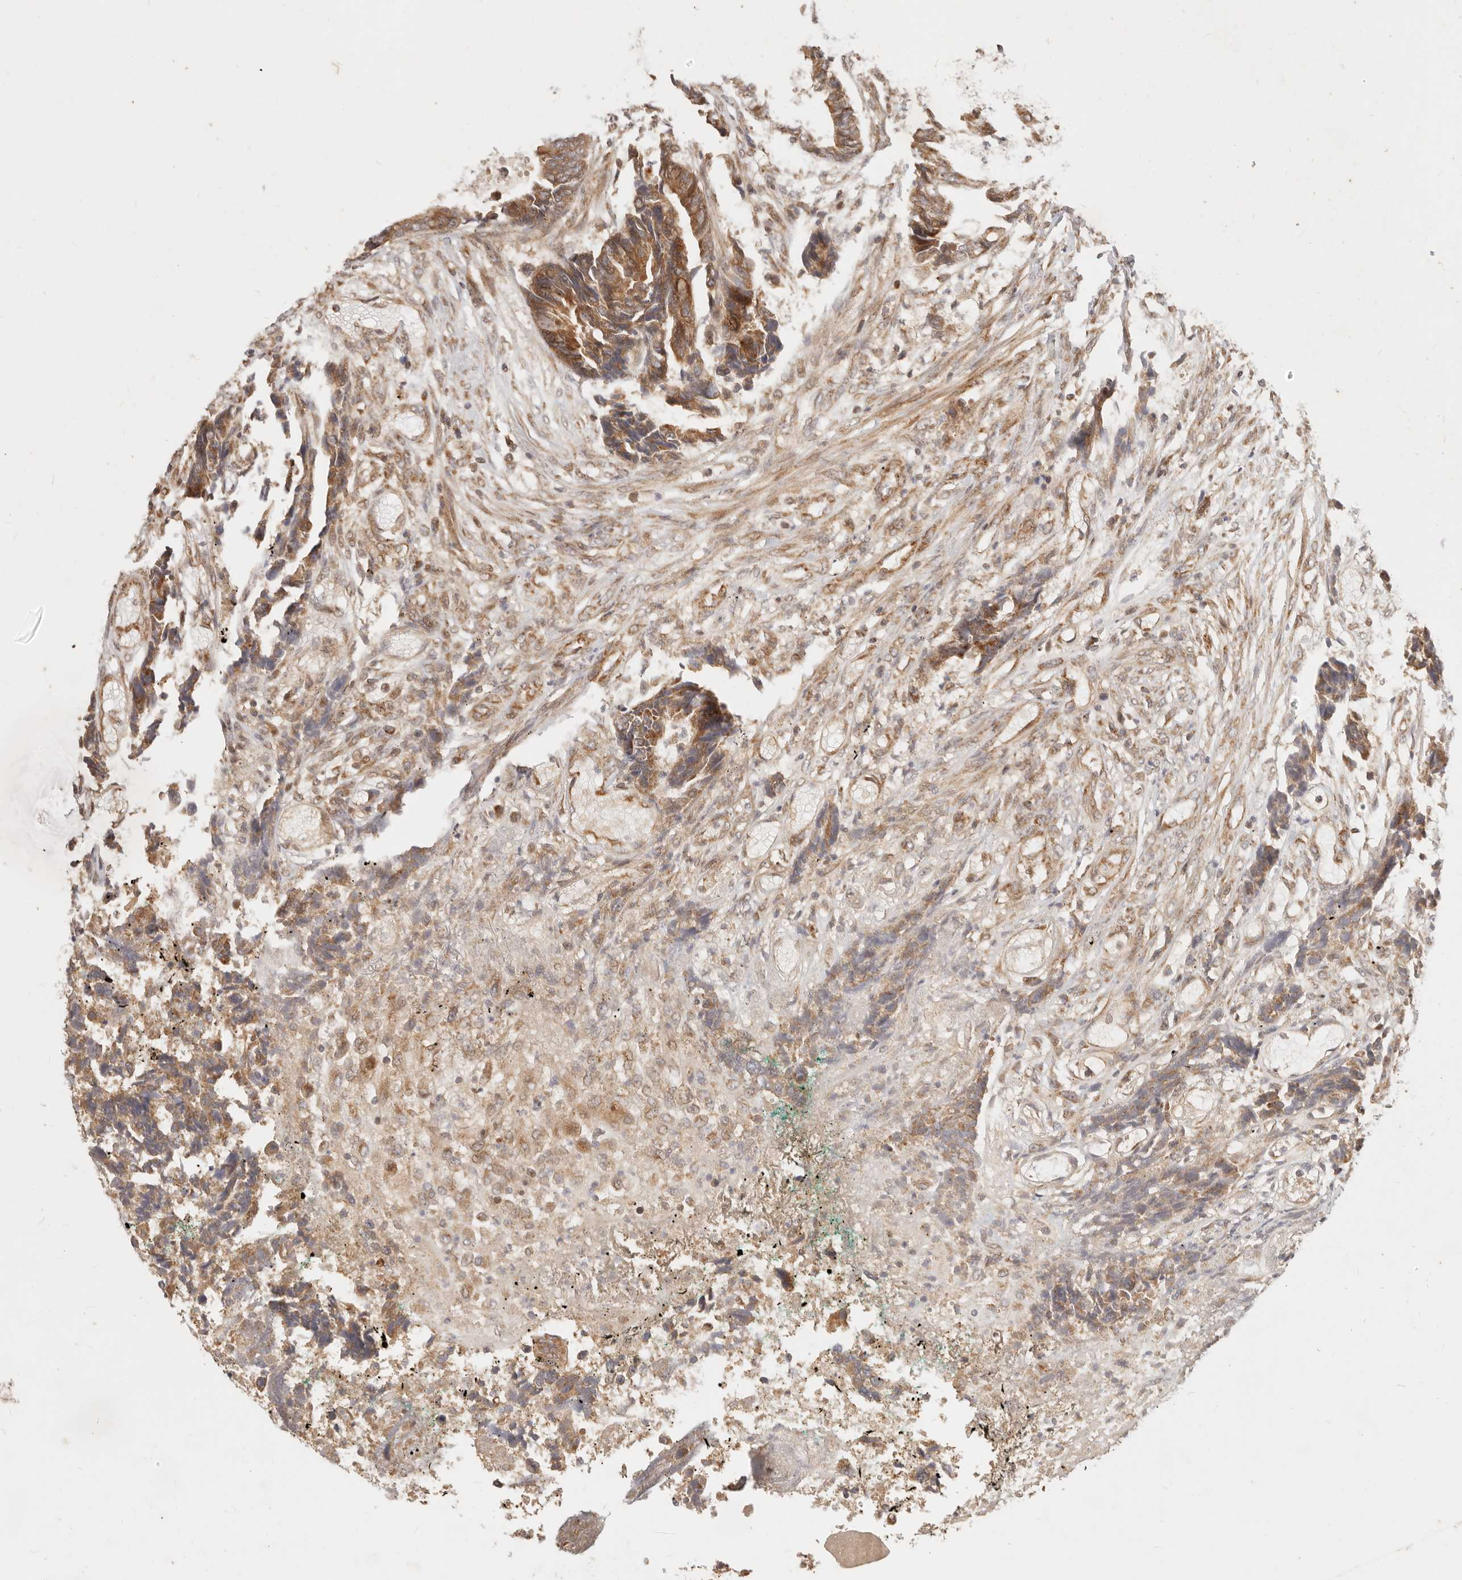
{"staining": {"intensity": "moderate", "quantity": ">75%", "location": "cytoplasmic/membranous"}, "tissue": "colorectal cancer", "cell_type": "Tumor cells", "image_type": "cancer", "snomed": [{"axis": "morphology", "description": "Adenocarcinoma, NOS"}, {"axis": "topography", "description": "Rectum"}], "caption": "Brown immunohistochemical staining in human adenocarcinoma (colorectal) shows moderate cytoplasmic/membranous staining in about >75% of tumor cells. The staining was performed using DAB (3,3'-diaminobenzidine) to visualize the protein expression in brown, while the nuclei were stained in blue with hematoxylin (Magnification: 20x).", "gene": "TIMM17A", "patient": {"sex": "male", "age": 84}}